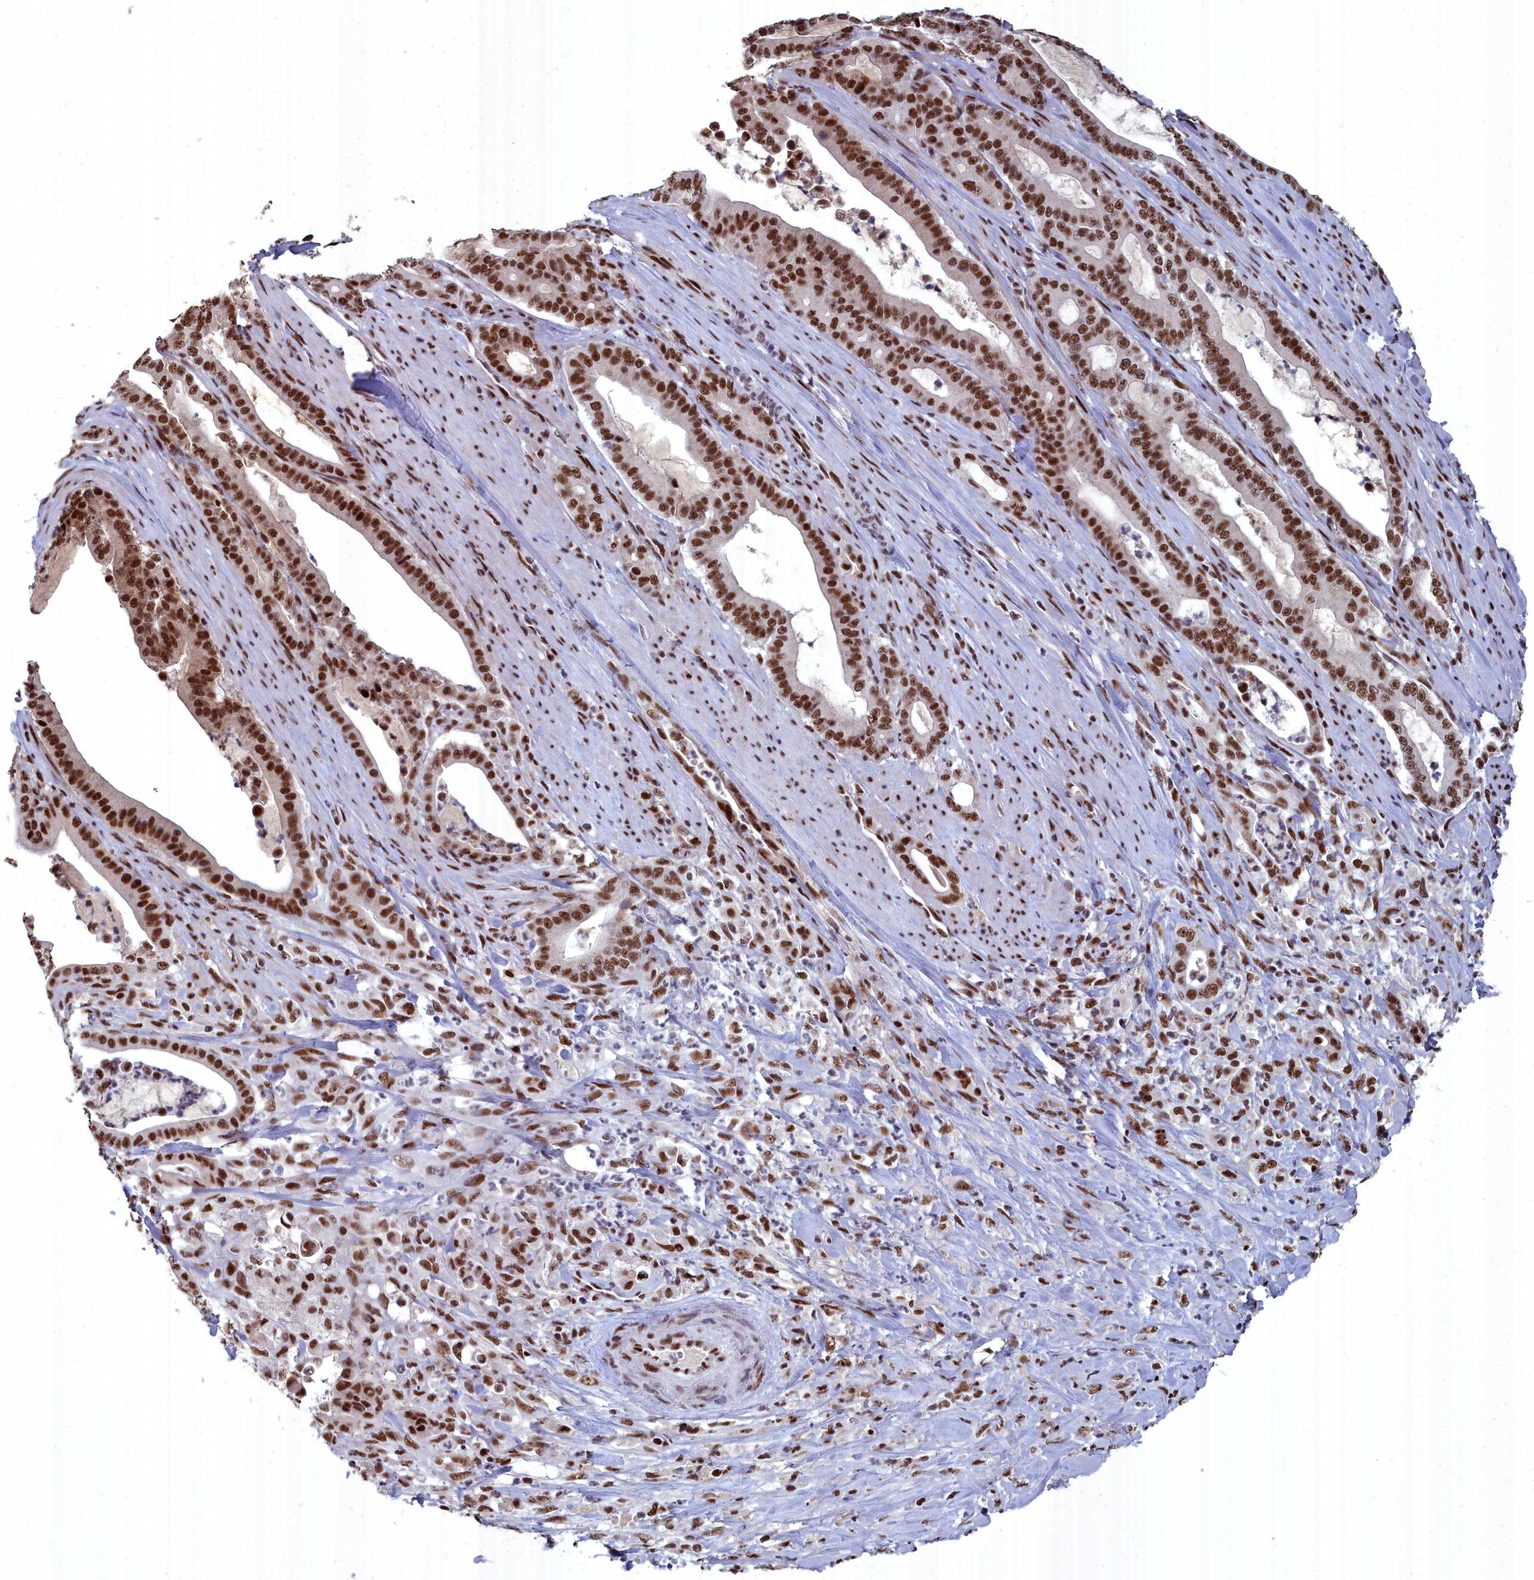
{"staining": {"intensity": "strong", "quantity": ">75%", "location": "nuclear"}, "tissue": "pancreatic cancer", "cell_type": "Tumor cells", "image_type": "cancer", "snomed": [{"axis": "morphology", "description": "Adenocarcinoma, NOS"}, {"axis": "topography", "description": "Pancreas"}], "caption": "DAB (3,3'-diaminobenzidine) immunohistochemical staining of adenocarcinoma (pancreatic) reveals strong nuclear protein staining in about >75% of tumor cells.", "gene": "SF3B3", "patient": {"sex": "male", "age": 63}}